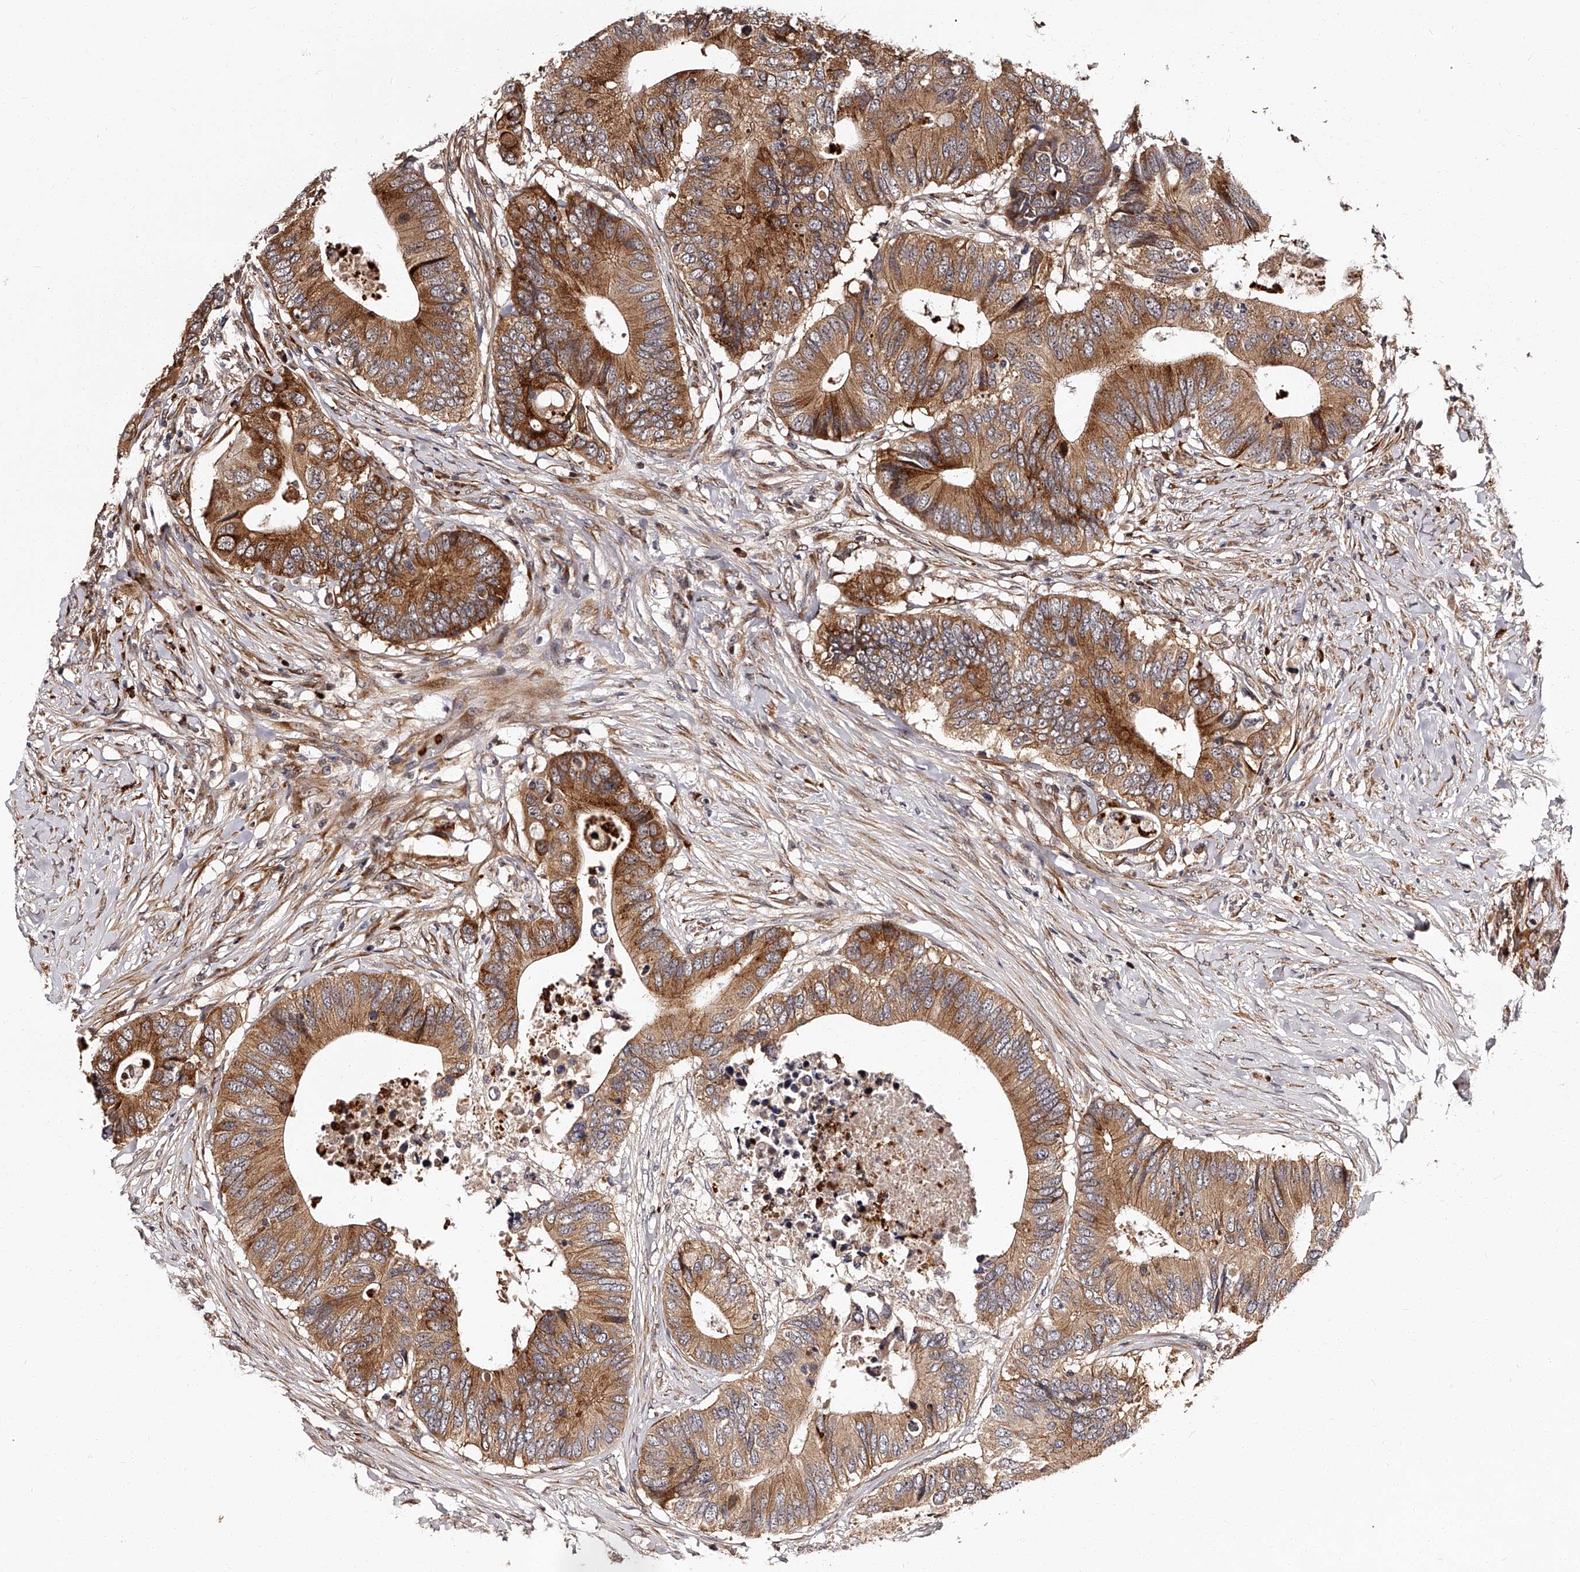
{"staining": {"intensity": "strong", "quantity": ">75%", "location": "cytoplasmic/membranous"}, "tissue": "colorectal cancer", "cell_type": "Tumor cells", "image_type": "cancer", "snomed": [{"axis": "morphology", "description": "Adenocarcinoma, NOS"}, {"axis": "topography", "description": "Colon"}], "caption": "Immunohistochemical staining of human colorectal adenocarcinoma shows high levels of strong cytoplasmic/membranous protein staining in approximately >75% of tumor cells.", "gene": "RSC1A1", "patient": {"sex": "male", "age": 71}}